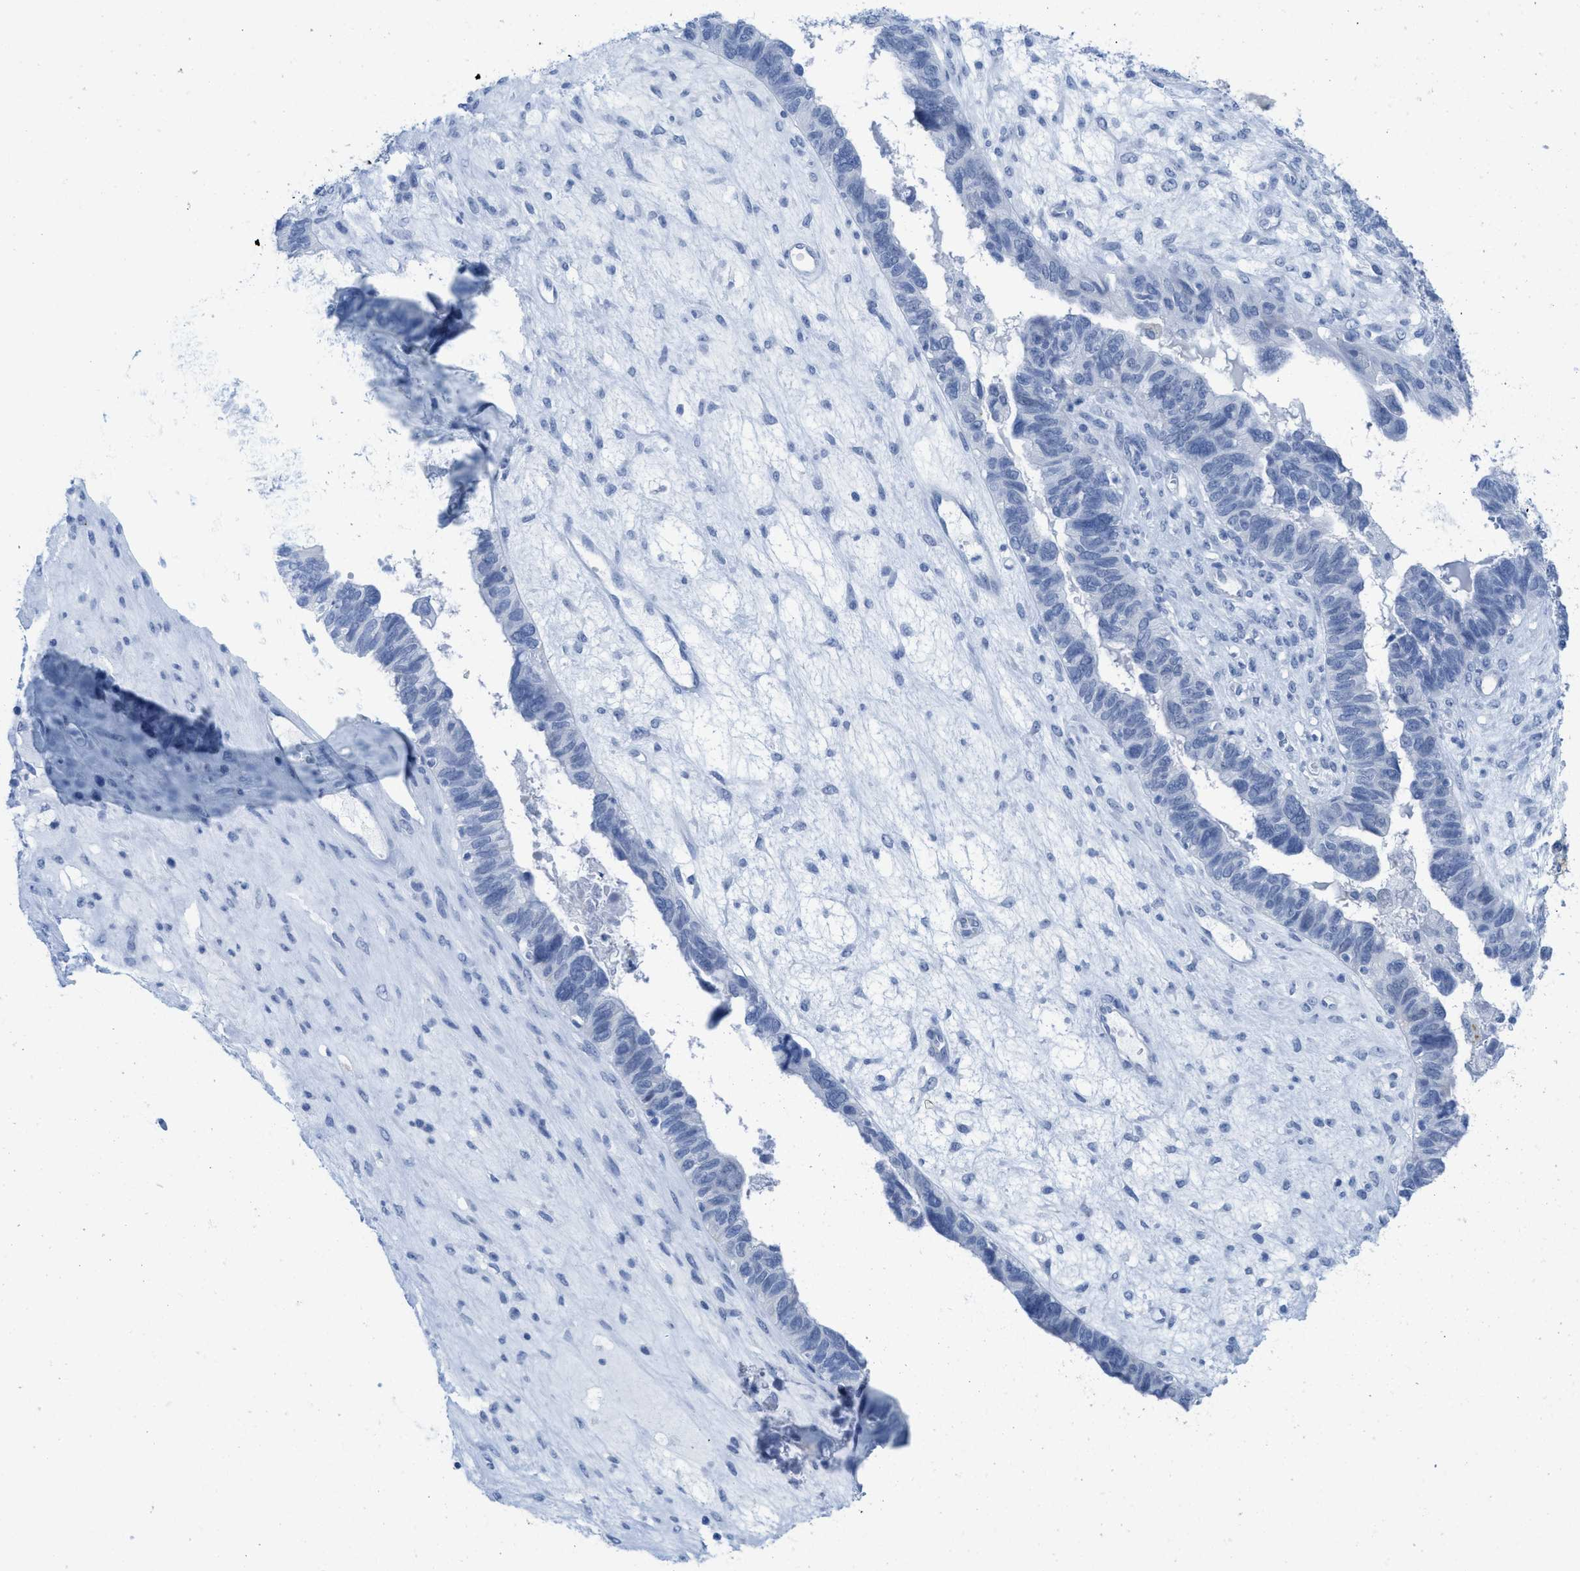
{"staining": {"intensity": "negative", "quantity": "none", "location": "none"}, "tissue": "ovarian cancer", "cell_type": "Tumor cells", "image_type": "cancer", "snomed": [{"axis": "morphology", "description": "Cystadenocarcinoma, serous, NOS"}, {"axis": "topography", "description": "Ovary"}], "caption": "Ovarian serous cystadenocarcinoma stained for a protein using IHC exhibits no expression tumor cells.", "gene": "WDR4", "patient": {"sex": "female", "age": 79}}